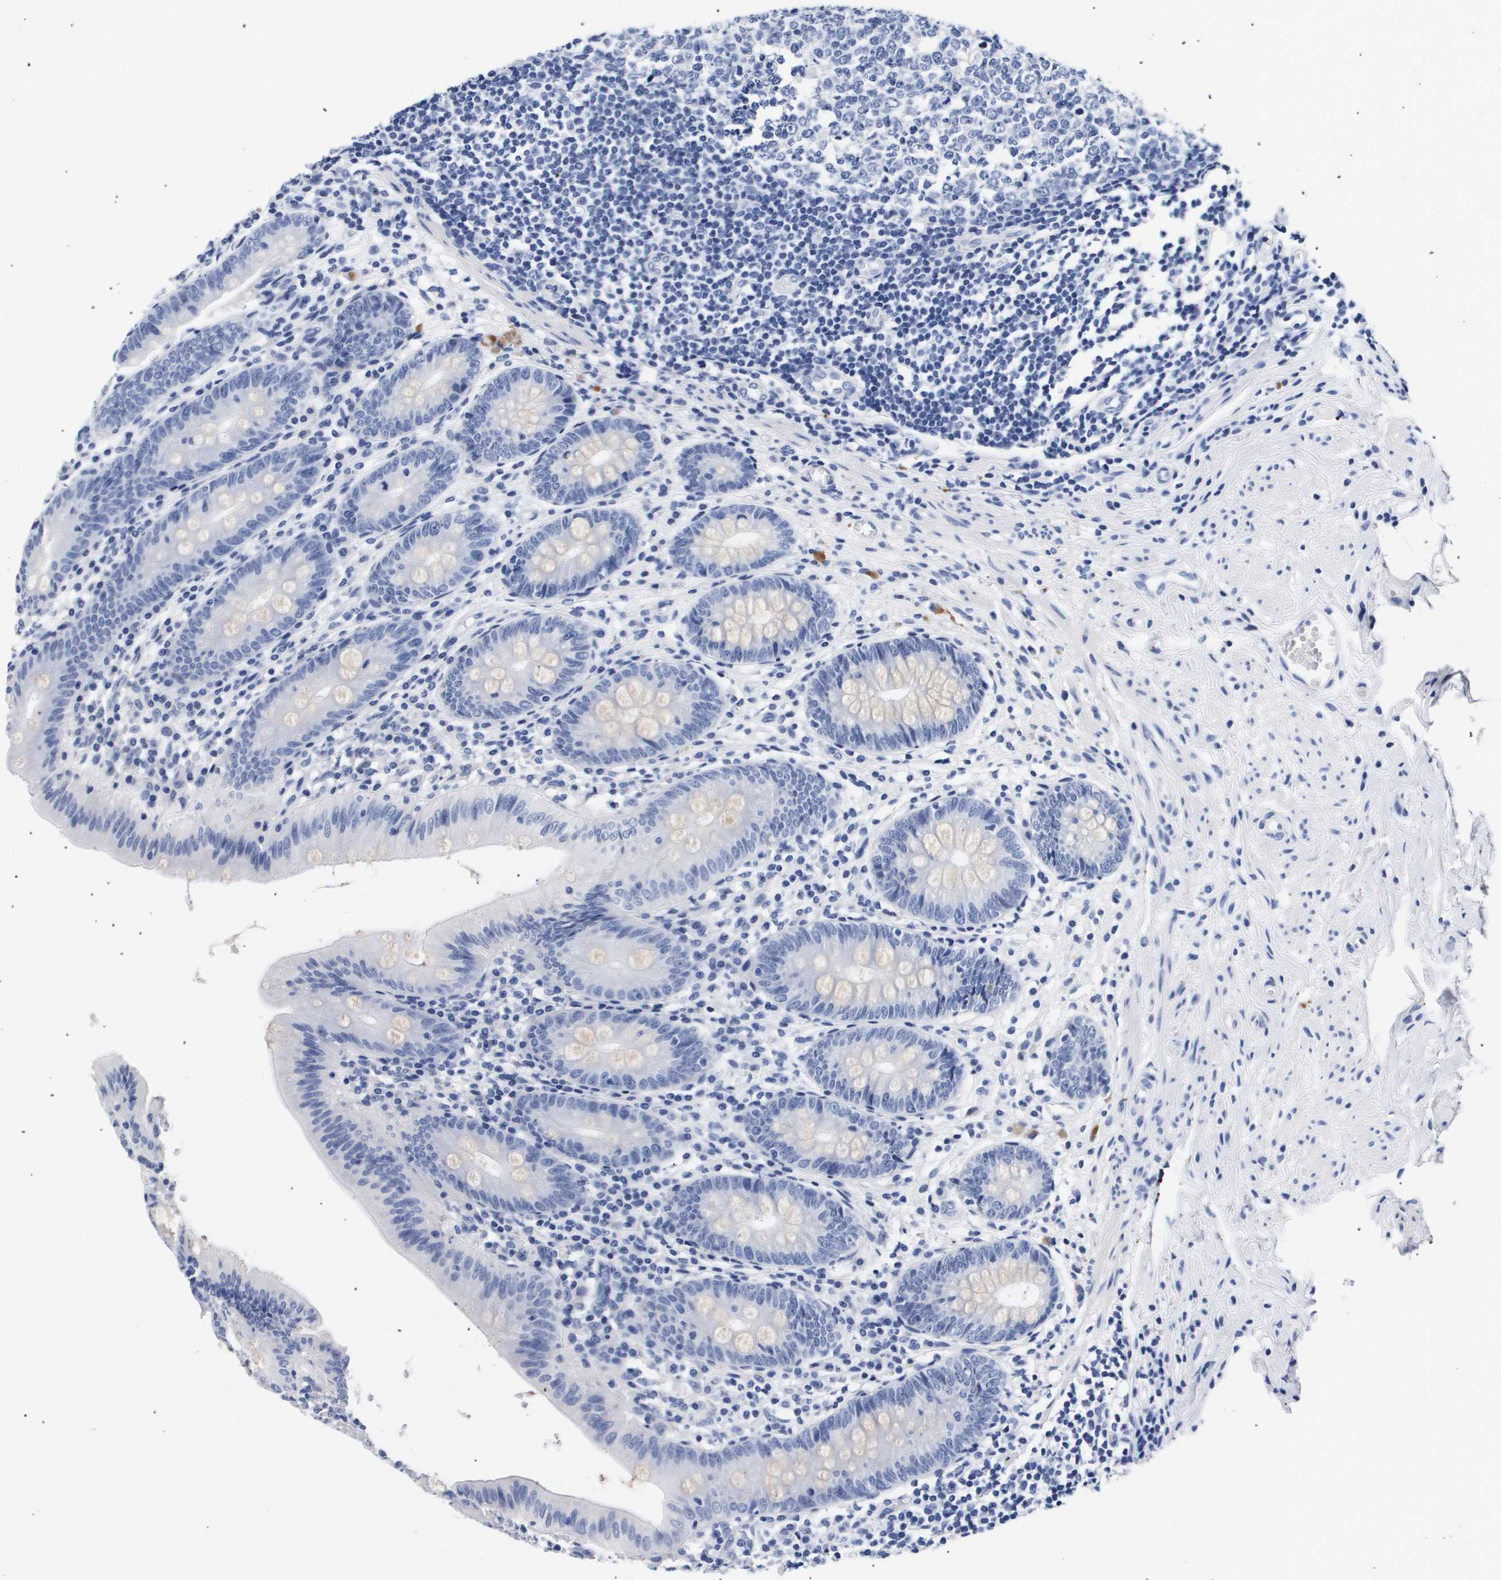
{"staining": {"intensity": "negative", "quantity": "none", "location": "none"}, "tissue": "appendix", "cell_type": "Glandular cells", "image_type": "normal", "snomed": [{"axis": "morphology", "description": "Normal tissue, NOS"}, {"axis": "topography", "description": "Appendix"}], "caption": "Appendix was stained to show a protein in brown. There is no significant staining in glandular cells. Brightfield microscopy of immunohistochemistry (IHC) stained with DAB (brown) and hematoxylin (blue), captured at high magnification.", "gene": "ATP6V0A4", "patient": {"sex": "male", "age": 56}}